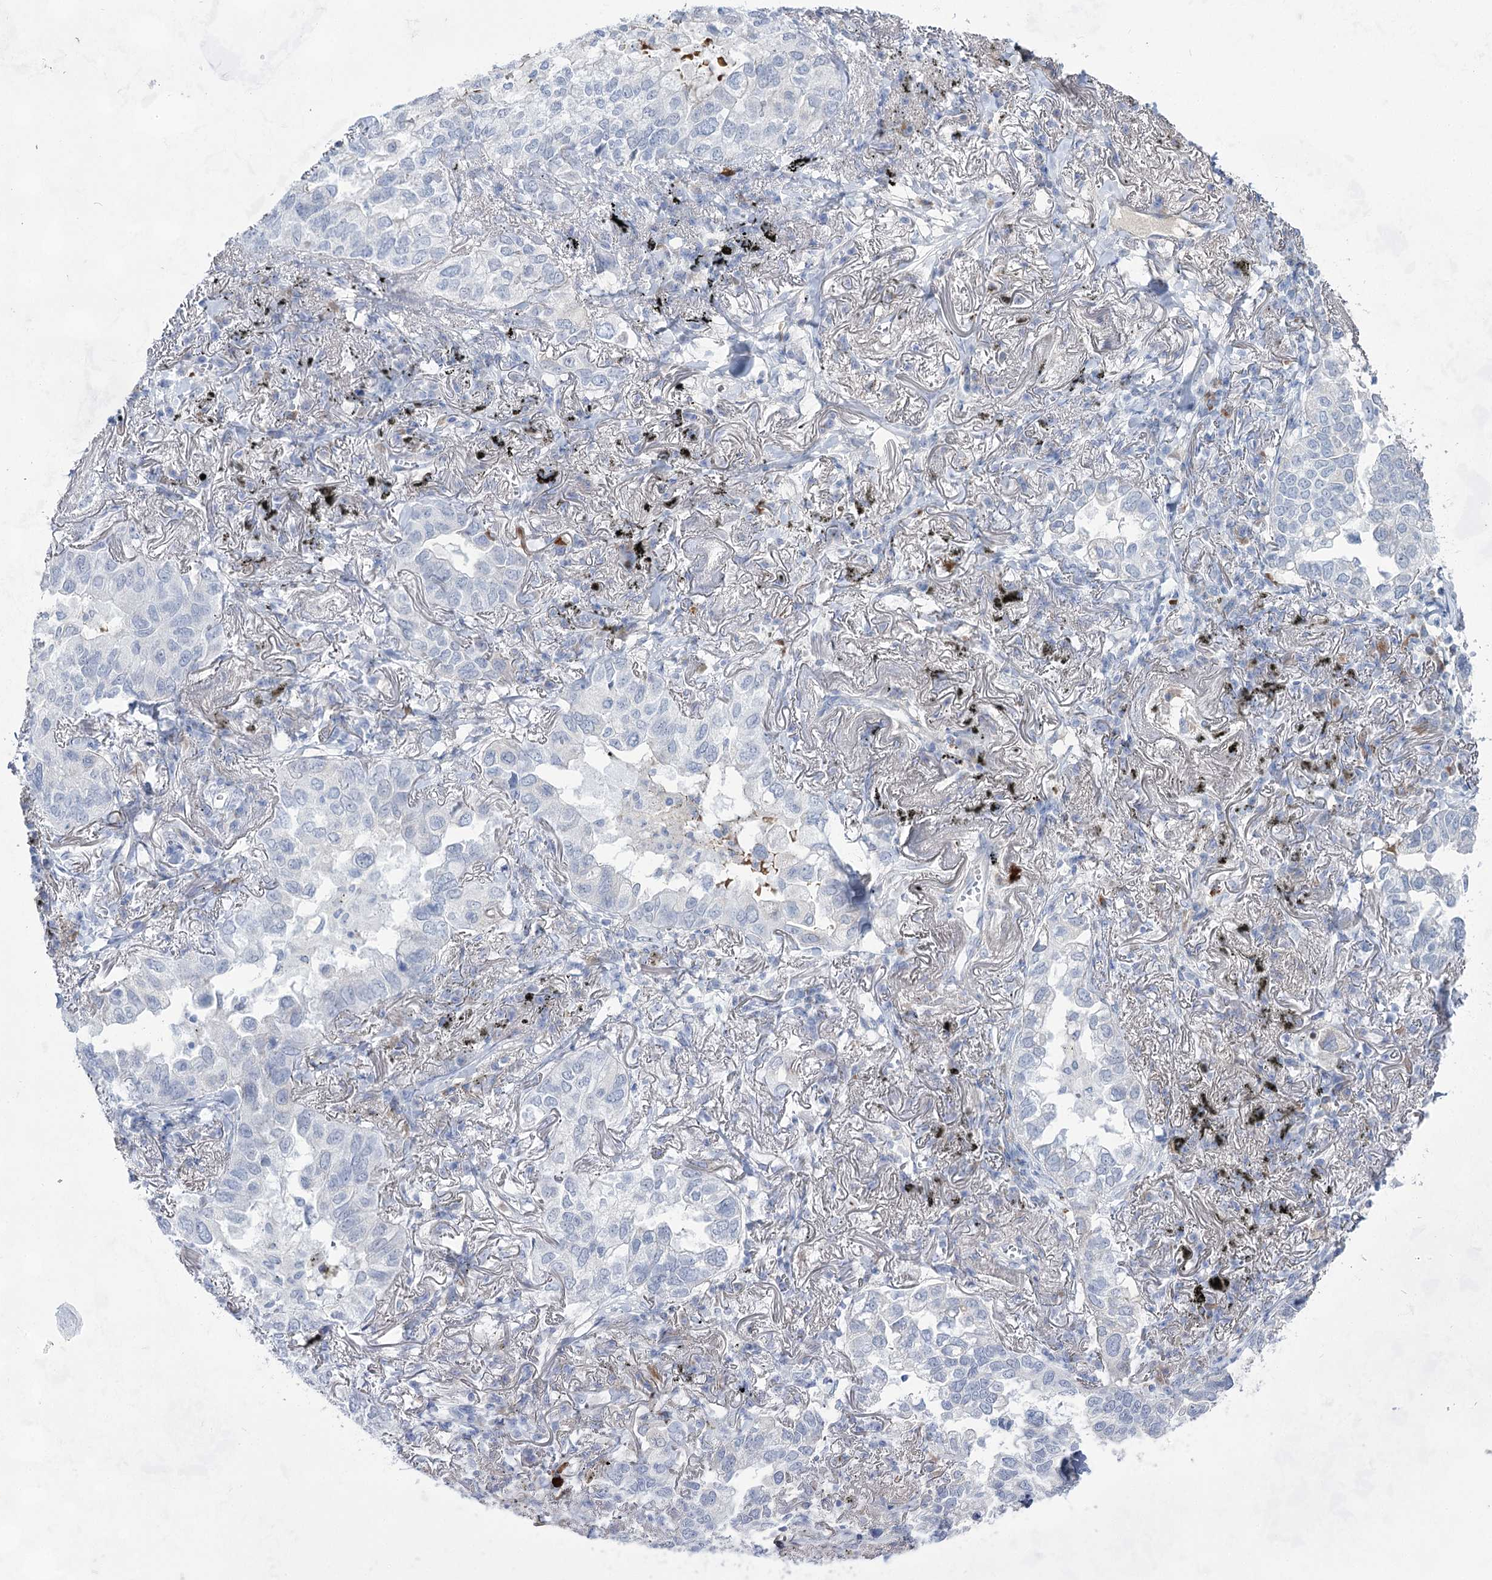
{"staining": {"intensity": "negative", "quantity": "none", "location": "none"}, "tissue": "lung cancer", "cell_type": "Tumor cells", "image_type": "cancer", "snomed": [{"axis": "morphology", "description": "Adenocarcinoma, NOS"}, {"axis": "topography", "description": "Lung"}], "caption": "An immunohistochemistry image of adenocarcinoma (lung) is shown. There is no staining in tumor cells of adenocarcinoma (lung).", "gene": "ACRV1", "patient": {"sex": "male", "age": 65}}